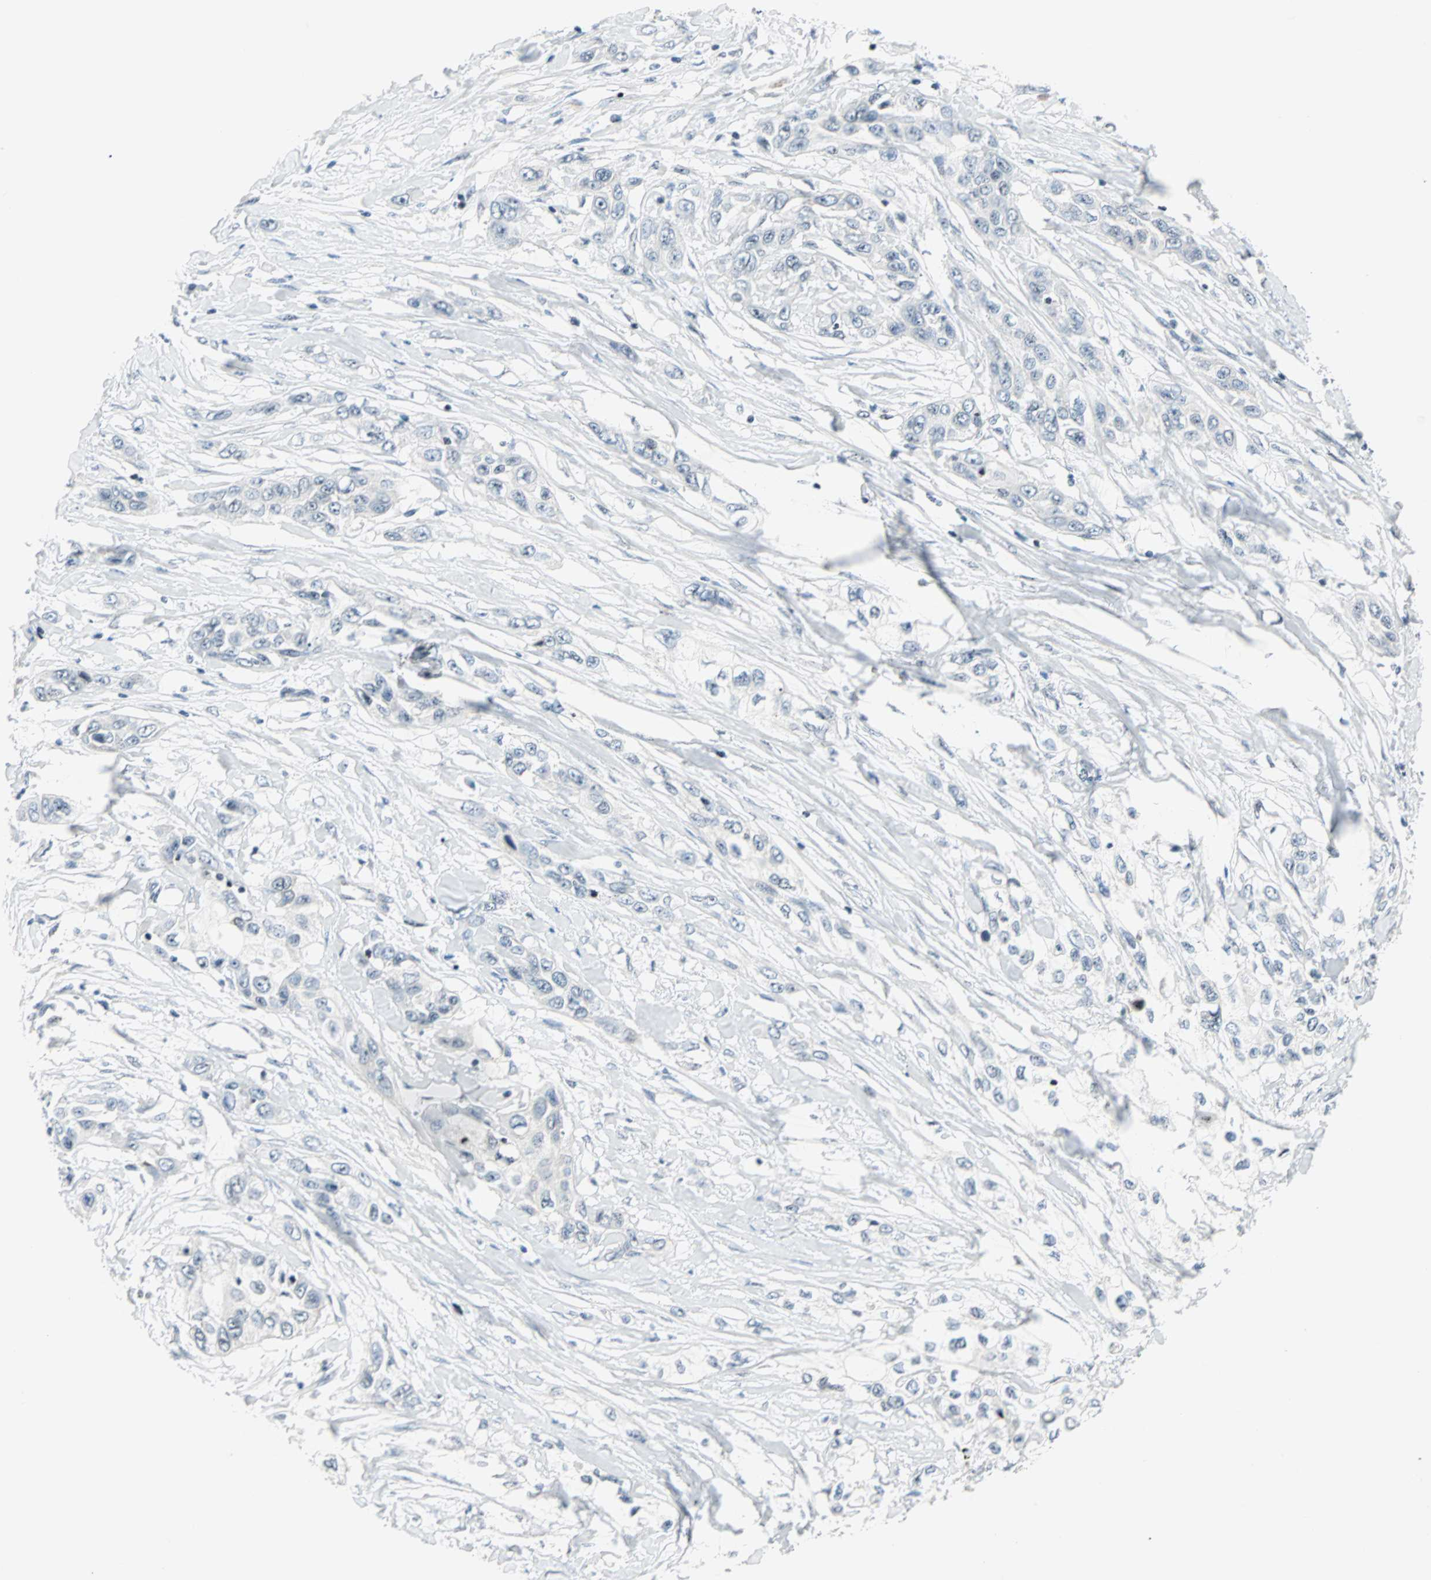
{"staining": {"intensity": "weak", "quantity": "25%-75%", "location": "nuclear"}, "tissue": "pancreatic cancer", "cell_type": "Tumor cells", "image_type": "cancer", "snomed": [{"axis": "morphology", "description": "Adenocarcinoma, NOS"}, {"axis": "topography", "description": "Pancreas"}], "caption": "Immunohistochemistry image of adenocarcinoma (pancreatic) stained for a protein (brown), which demonstrates low levels of weak nuclear staining in approximately 25%-75% of tumor cells.", "gene": "CENPA", "patient": {"sex": "female", "age": 70}}